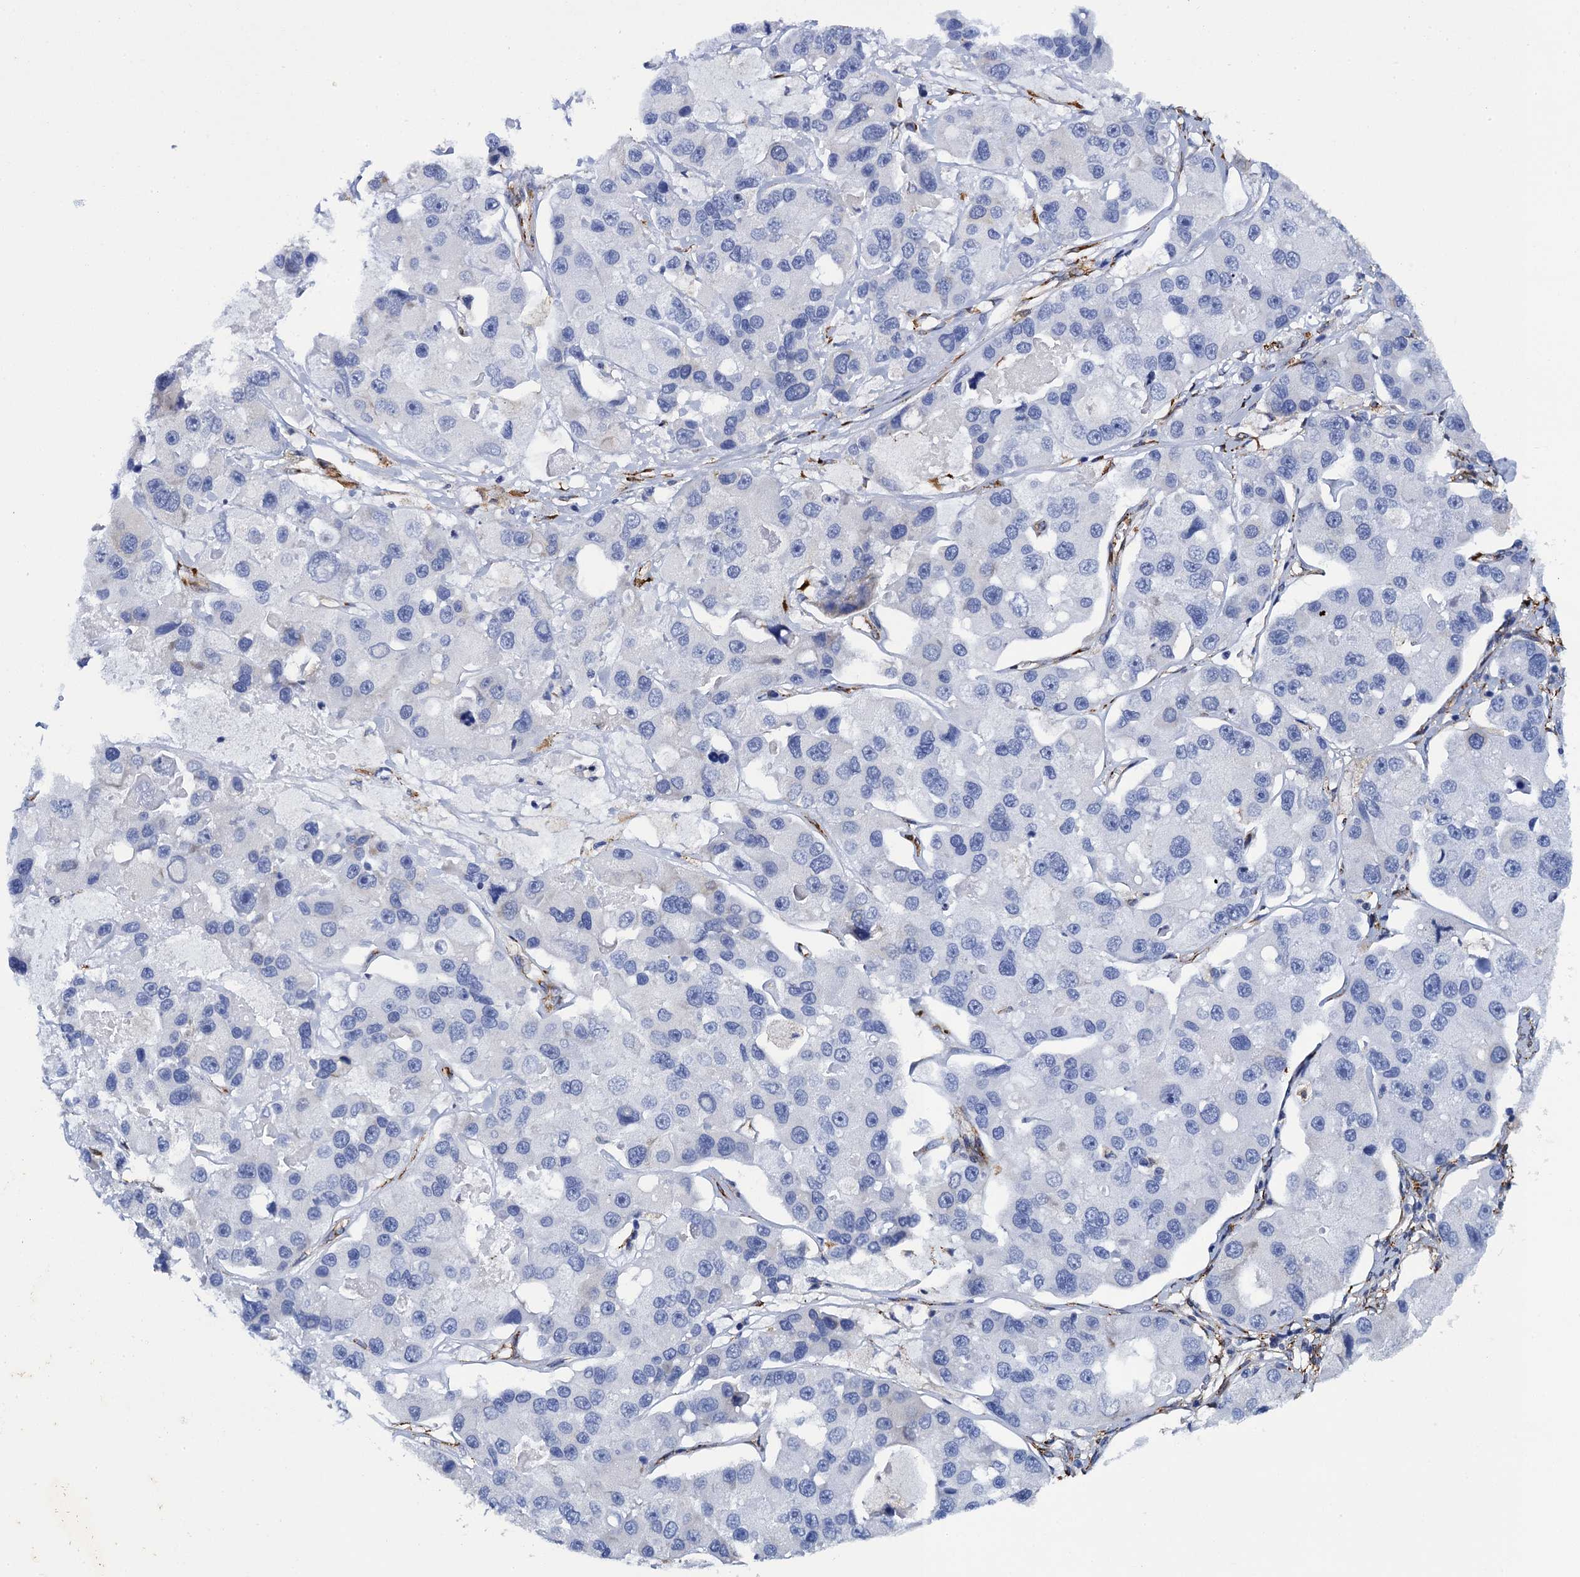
{"staining": {"intensity": "negative", "quantity": "none", "location": "none"}, "tissue": "lung cancer", "cell_type": "Tumor cells", "image_type": "cancer", "snomed": [{"axis": "morphology", "description": "Adenocarcinoma, NOS"}, {"axis": "topography", "description": "Lung"}], "caption": "Immunohistochemistry image of neoplastic tissue: human lung cancer (adenocarcinoma) stained with DAB (3,3'-diaminobenzidine) exhibits no significant protein positivity in tumor cells.", "gene": "POGLUT3", "patient": {"sex": "female", "age": 54}}